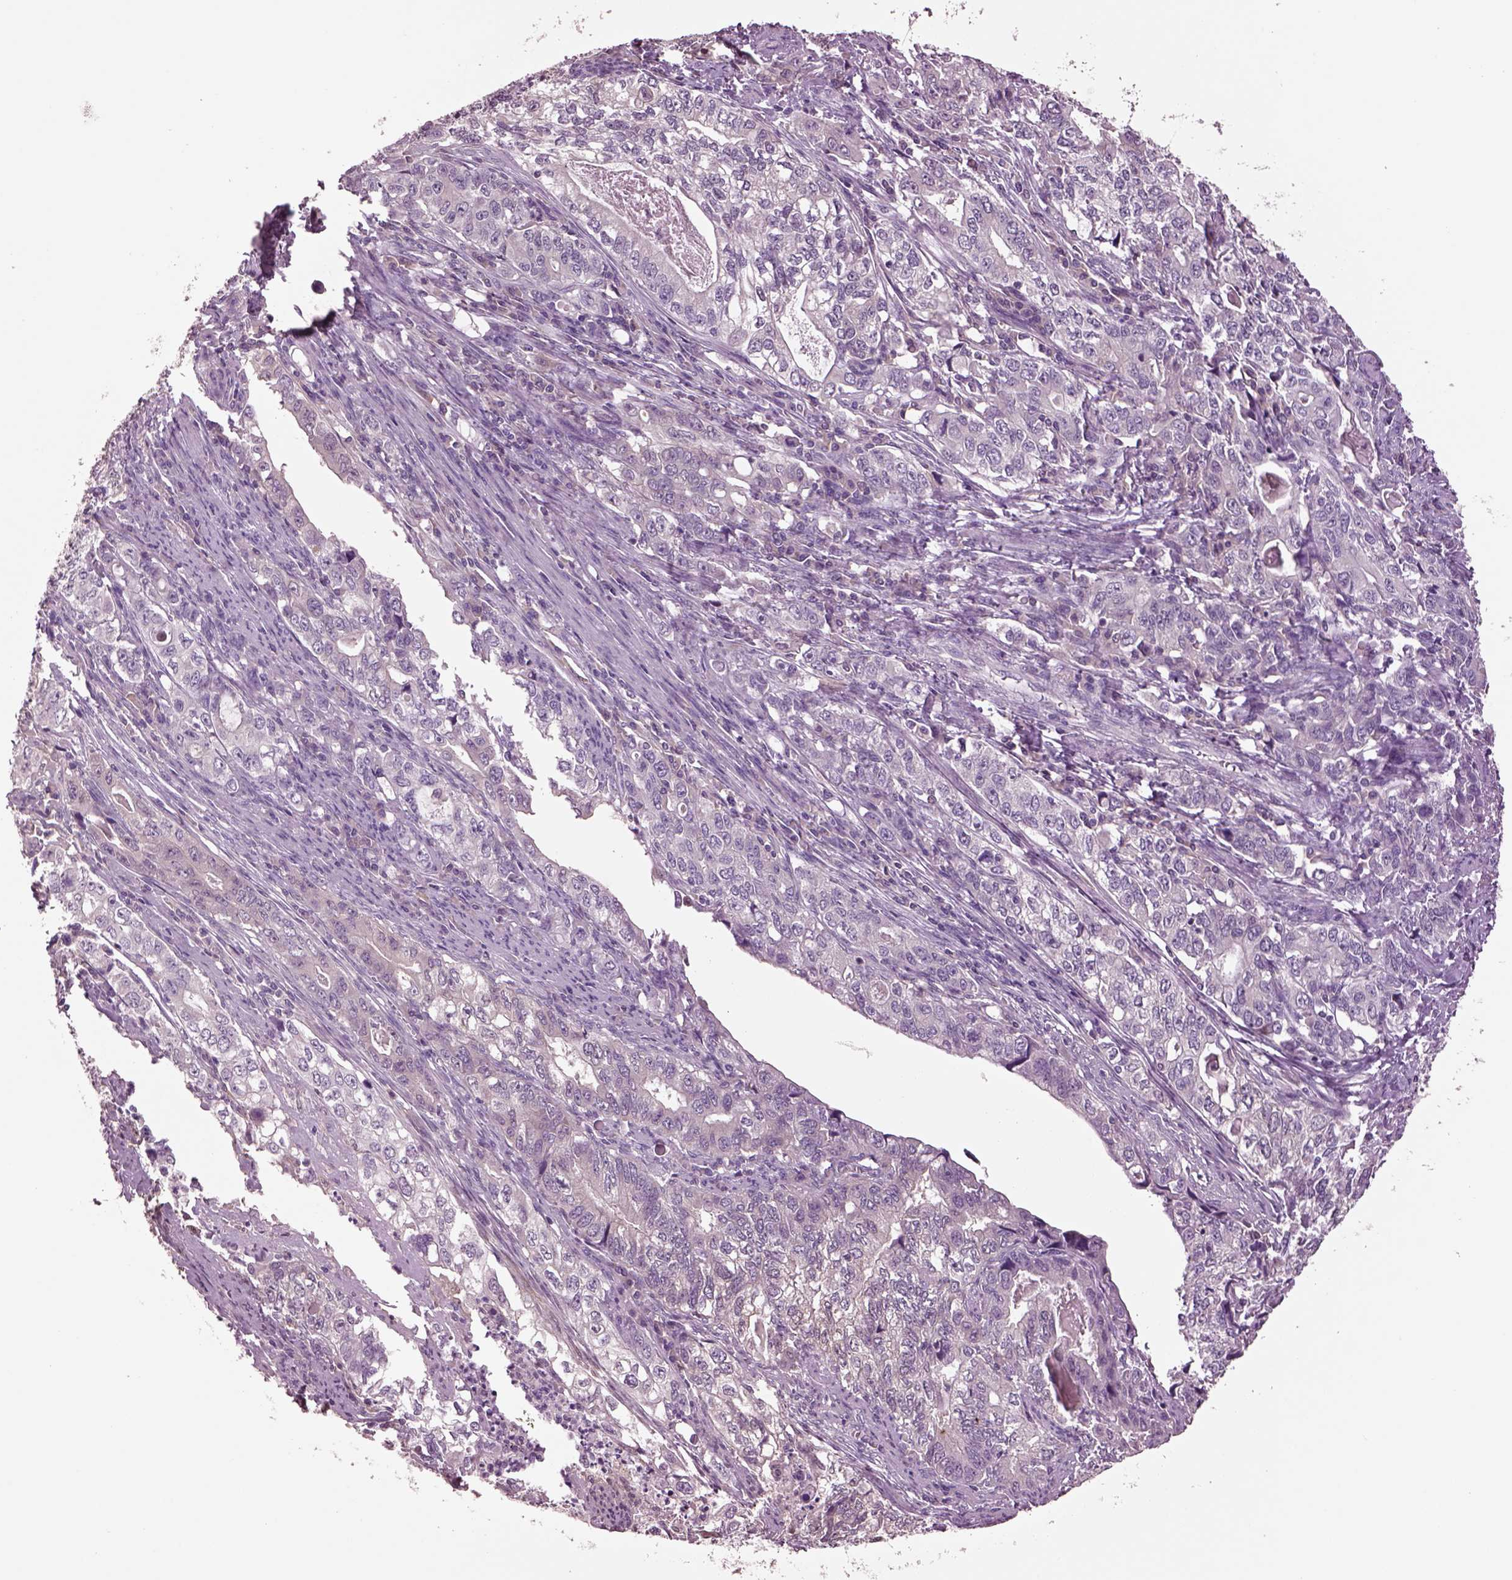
{"staining": {"intensity": "negative", "quantity": "none", "location": "none"}, "tissue": "stomach cancer", "cell_type": "Tumor cells", "image_type": "cancer", "snomed": [{"axis": "morphology", "description": "Adenocarcinoma, NOS"}, {"axis": "topography", "description": "Stomach, lower"}], "caption": "Stomach cancer stained for a protein using immunohistochemistry reveals no positivity tumor cells.", "gene": "CLPSL1", "patient": {"sex": "female", "age": 72}}